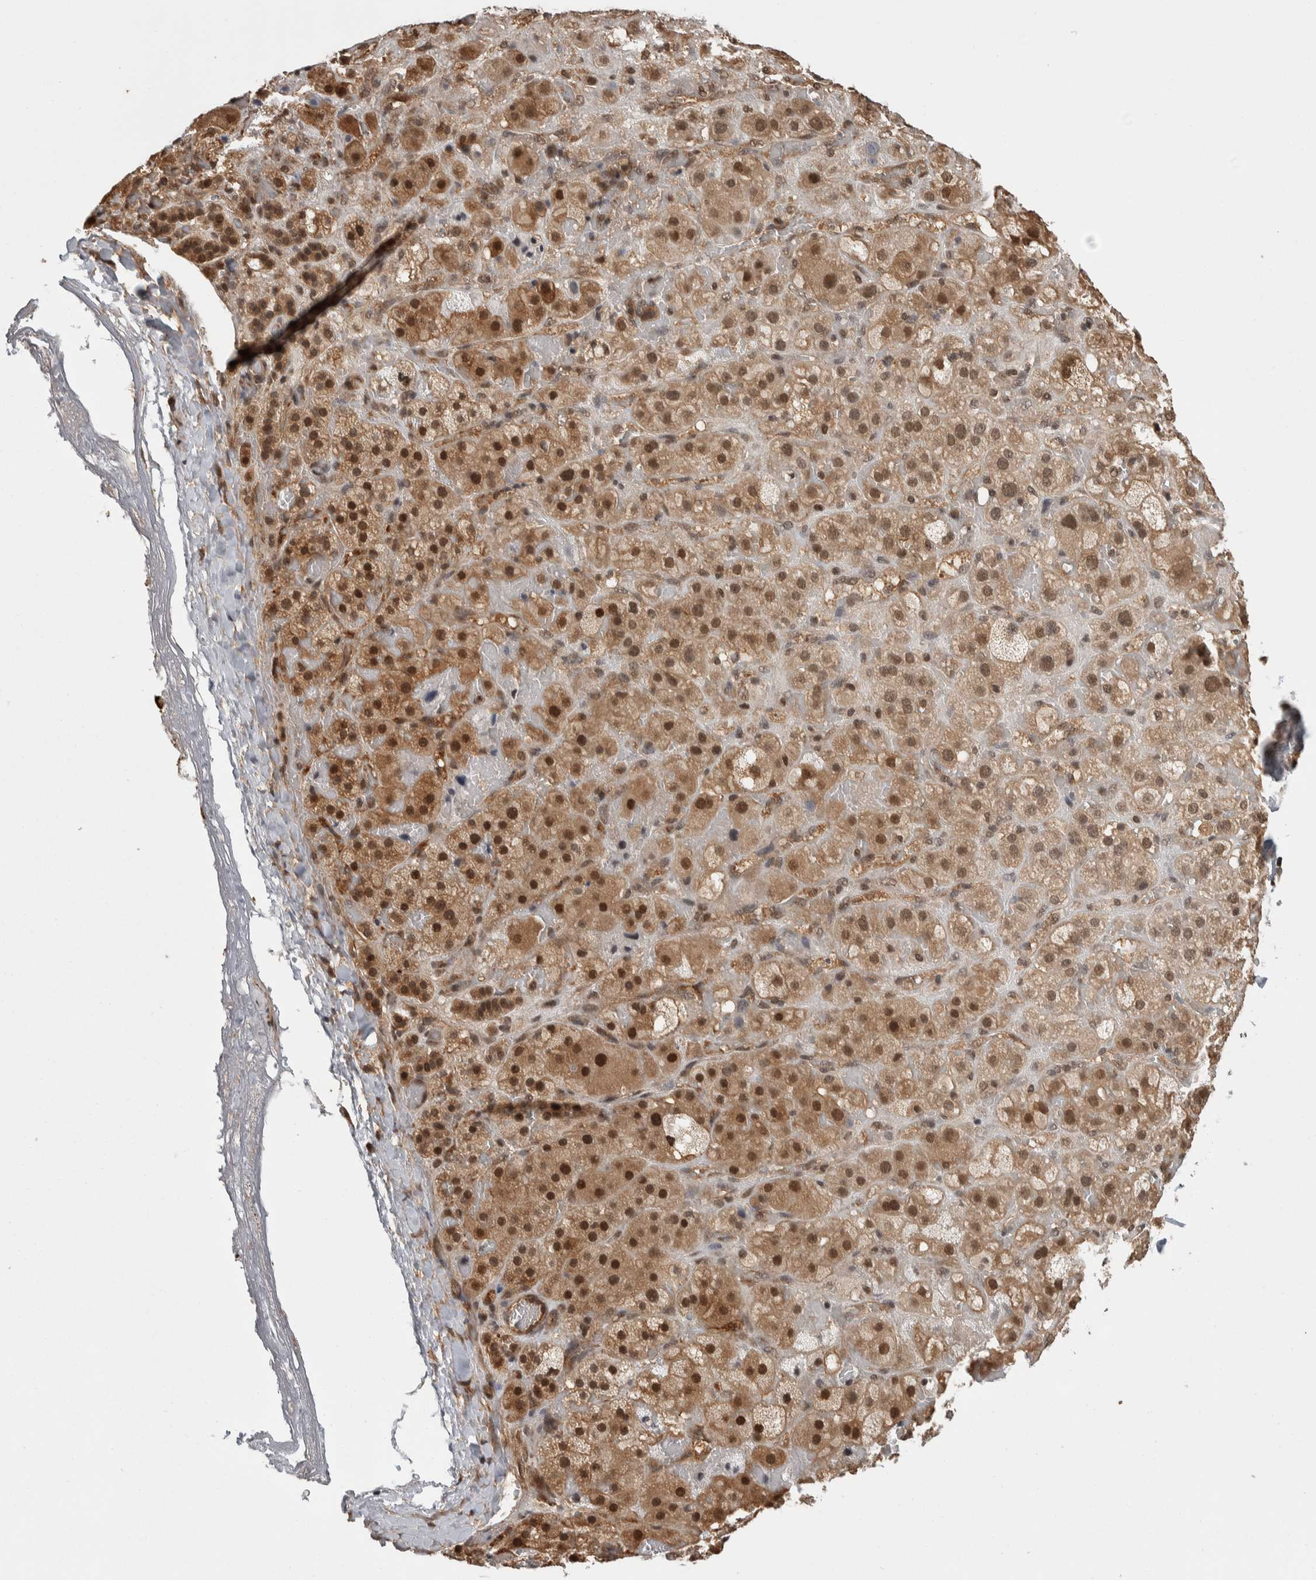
{"staining": {"intensity": "strong", "quantity": ">75%", "location": "cytoplasmic/membranous,nuclear"}, "tissue": "adrenal gland", "cell_type": "Glandular cells", "image_type": "normal", "snomed": [{"axis": "morphology", "description": "Normal tissue, NOS"}, {"axis": "topography", "description": "Adrenal gland"}], "caption": "Adrenal gland stained for a protein (brown) exhibits strong cytoplasmic/membranous,nuclear positive staining in about >75% of glandular cells.", "gene": "ZNF592", "patient": {"sex": "female", "age": 47}}